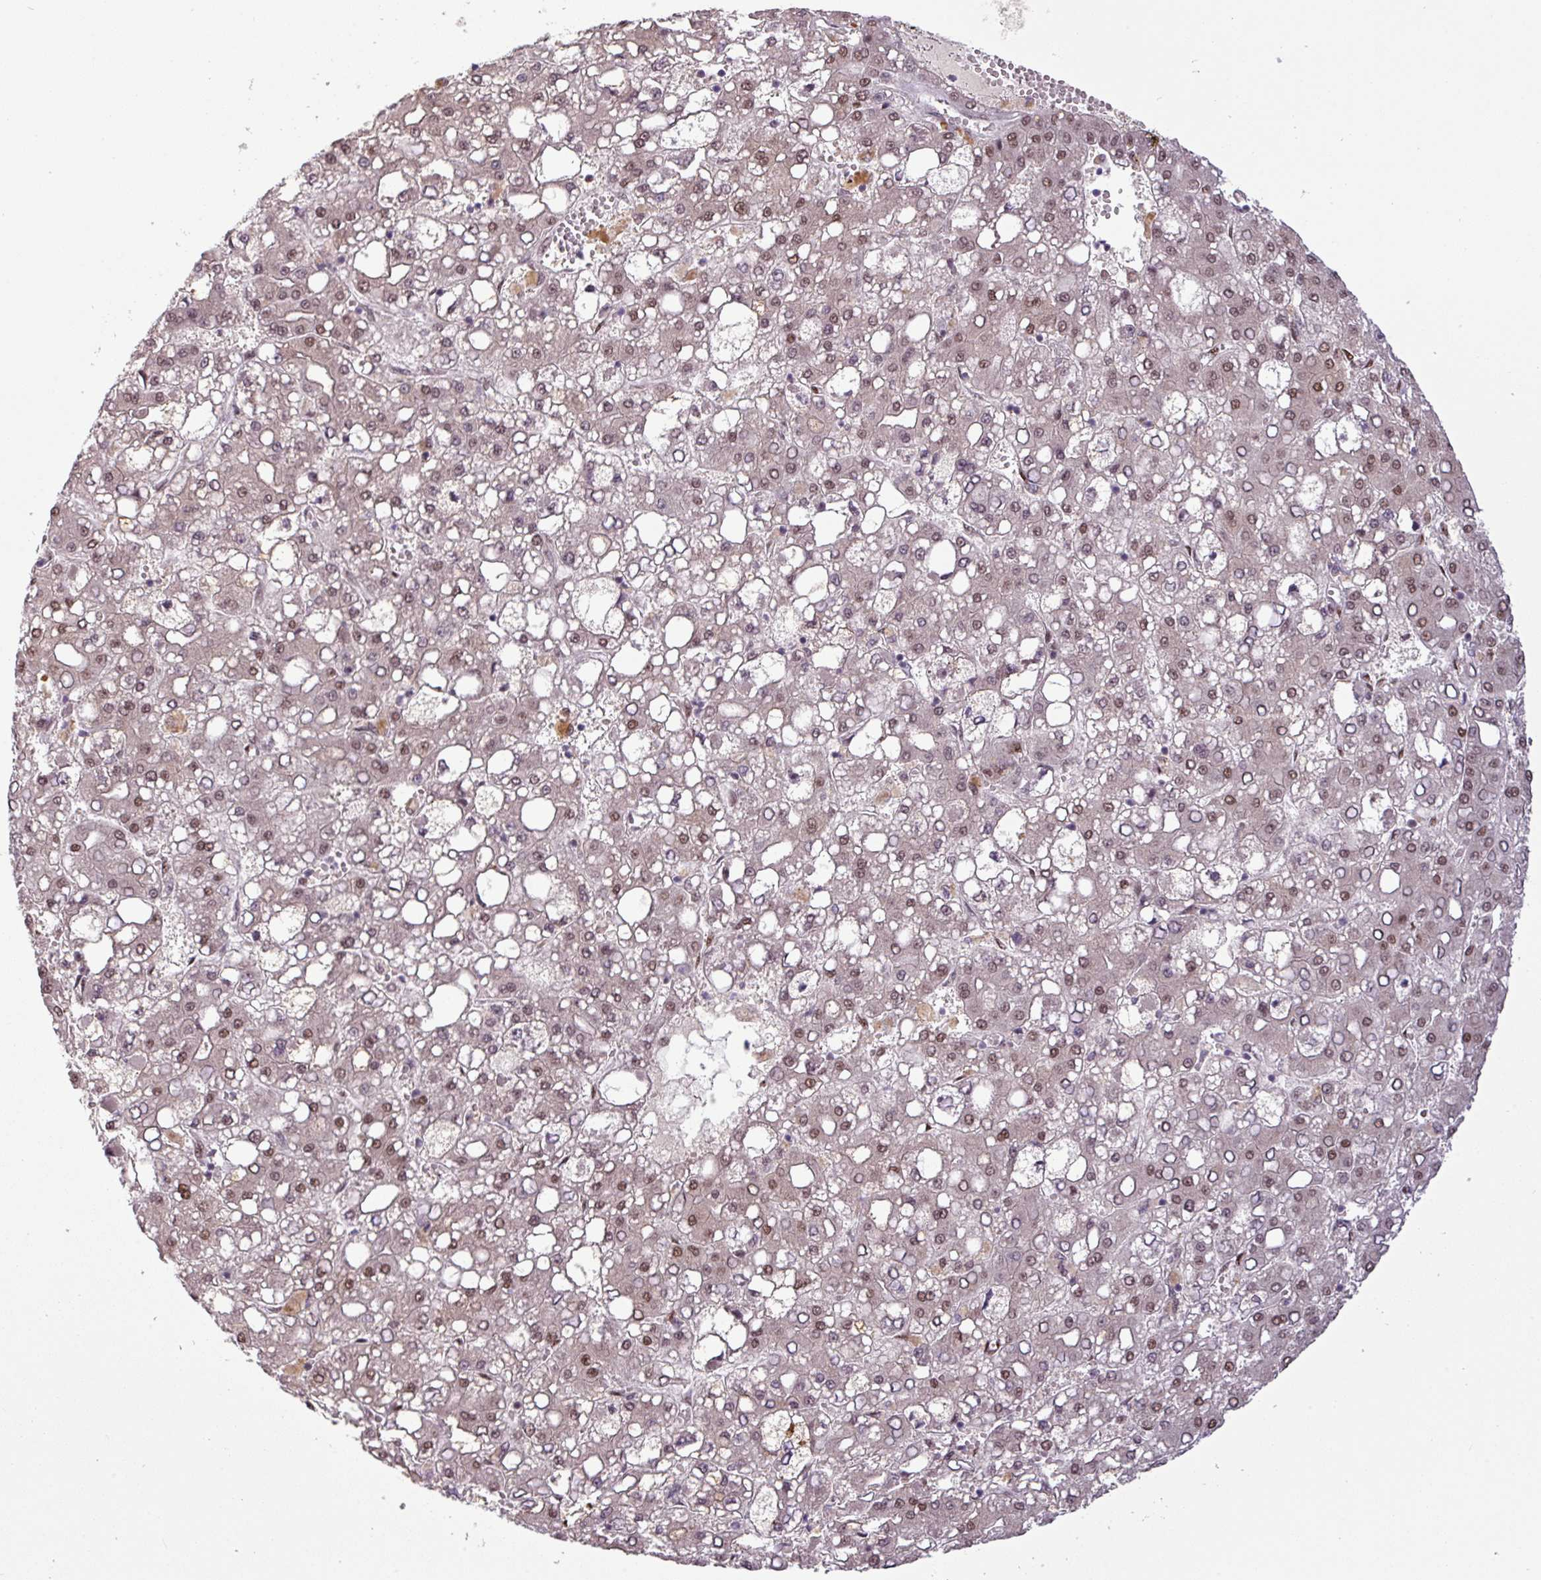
{"staining": {"intensity": "moderate", "quantity": "25%-75%", "location": "nuclear"}, "tissue": "liver cancer", "cell_type": "Tumor cells", "image_type": "cancer", "snomed": [{"axis": "morphology", "description": "Carcinoma, Hepatocellular, NOS"}, {"axis": "topography", "description": "Liver"}], "caption": "Immunohistochemical staining of human liver cancer displays medium levels of moderate nuclear expression in approximately 25%-75% of tumor cells.", "gene": "IRF2BPL", "patient": {"sex": "male", "age": 65}}